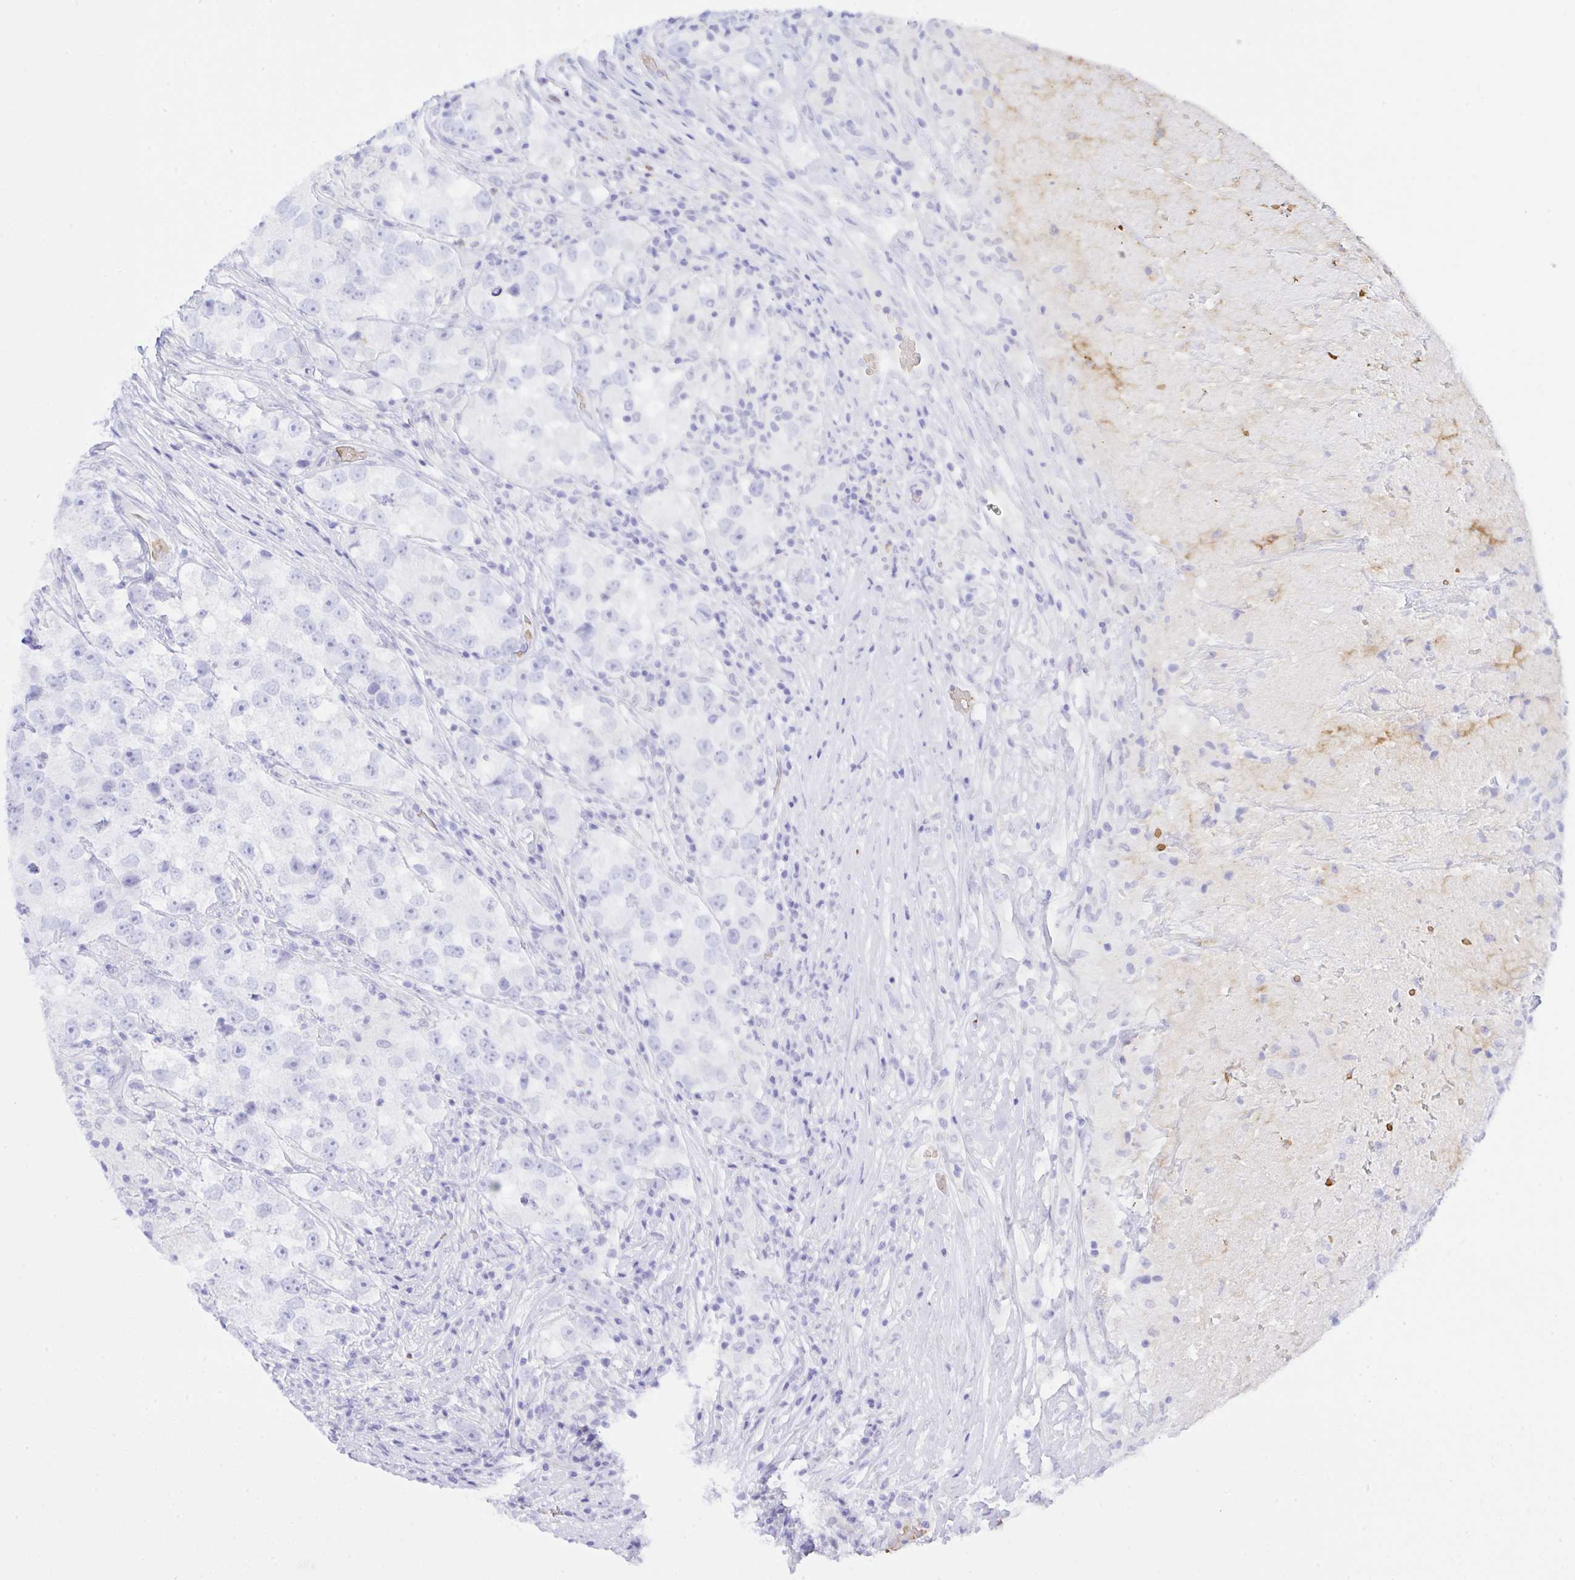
{"staining": {"intensity": "negative", "quantity": "none", "location": "none"}, "tissue": "testis cancer", "cell_type": "Tumor cells", "image_type": "cancer", "snomed": [{"axis": "morphology", "description": "Seminoma, NOS"}, {"axis": "topography", "description": "Testis"}], "caption": "IHC histopathology image of testis cancer (seminoma) stained for a protein (brown), which shows no staining in tumor cells. (Stains: DAB (3,3'-diaminobenzidine) immunohistochemistry (IHC) with hematoxylin counter stain, Microscopy: brightfield microscopy at high magnification).", "gene": "ZNF221", "patient": {"sex": "male", "age": 46}}